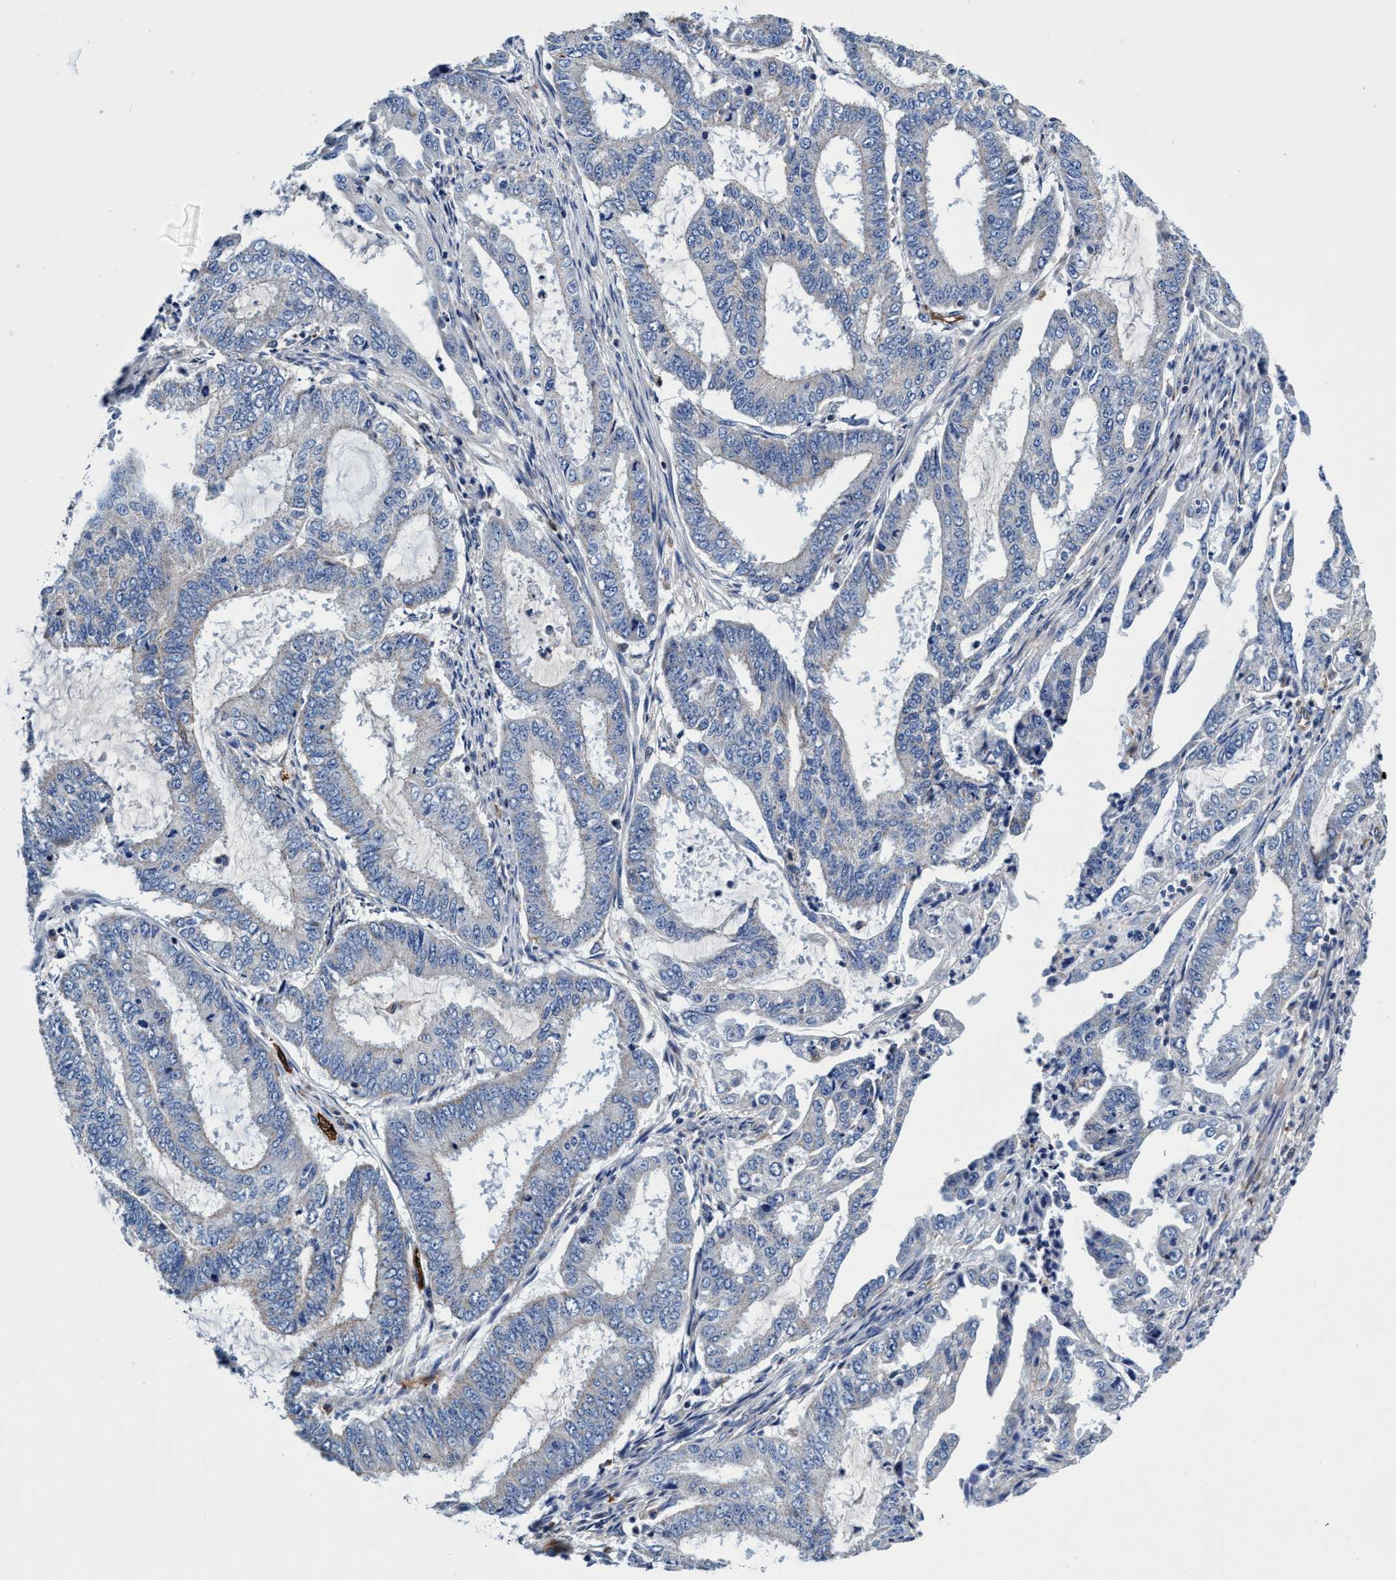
{"staining": {"intensity": "negative", "quantity": "none", "location": "none"}, "tissue": "endometrial cancer", "cell_type": "Tumor cells", "image_type": "cancer", "snomed": [{"axis": "morphology", "description": "Adenocarcinoma, NOS"}, {"axis": "topography", "description": "Endometrium"}], "caption": "Immunohistochemistry photomicrograph of endometrial cancer stained for a protein (brown), which demonstrates no expression in tumor cells.", "gene": "UBALD2", "patient": {"sex": "female", "age": 51}}